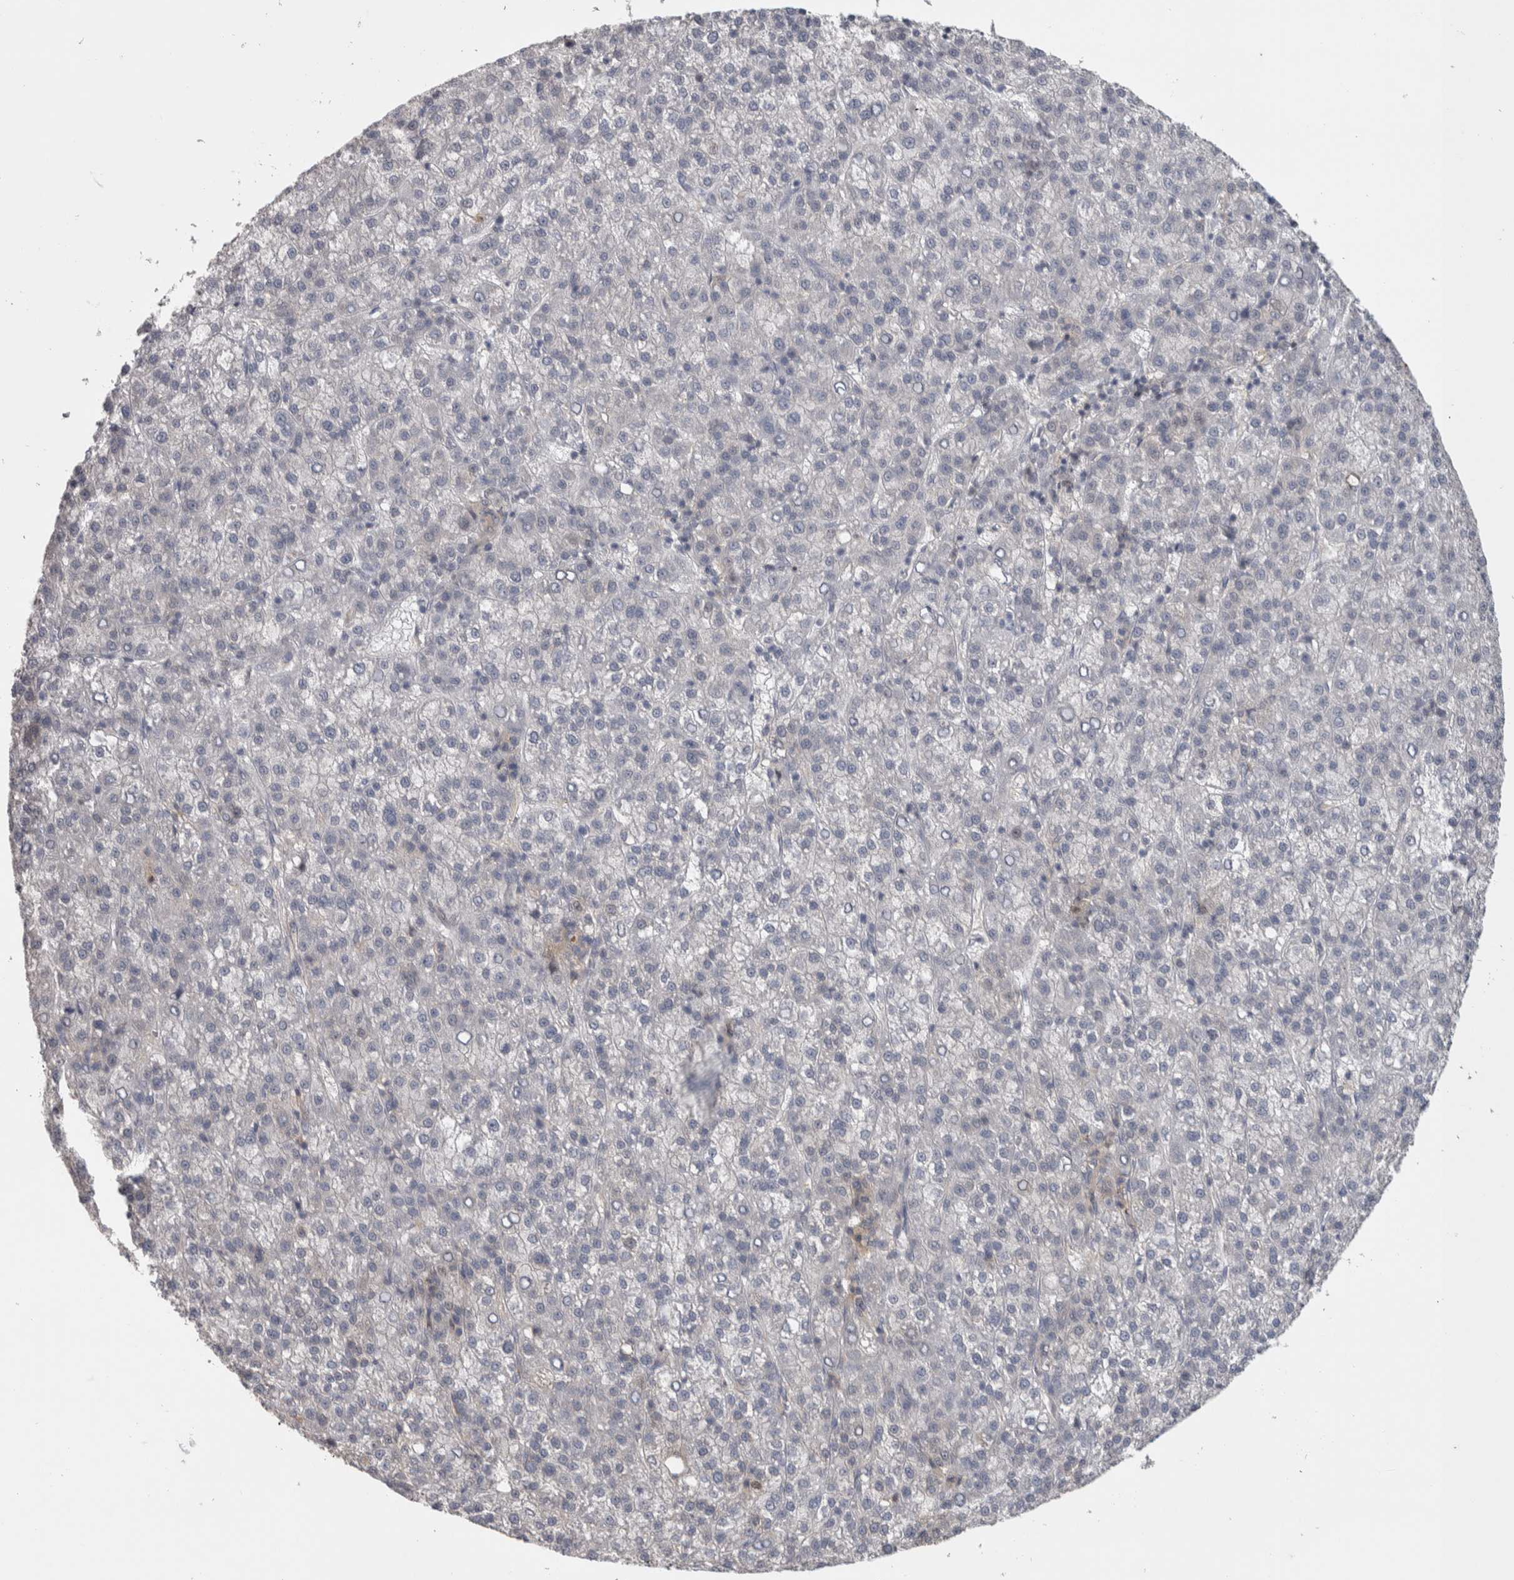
{"staining": {"intensity": "negative", "quantity": "none", "location": "none"}, "tissue": "liver cancer", "cell_type": "Tumor cells", "image_type": "cancer", "snomed": [{"axis": "morphology", "description": "Carcinoma, Hepatocellular, NOS"}, {"axis": "topography", "description": "Liver"}], "caption": "IHC histopathology image of human liver cancer stained for a protein (brown), which reveals no positivity in tumor cells.", "gene": "NFKB2", "patient": {"sex": "female", "age": 58}}